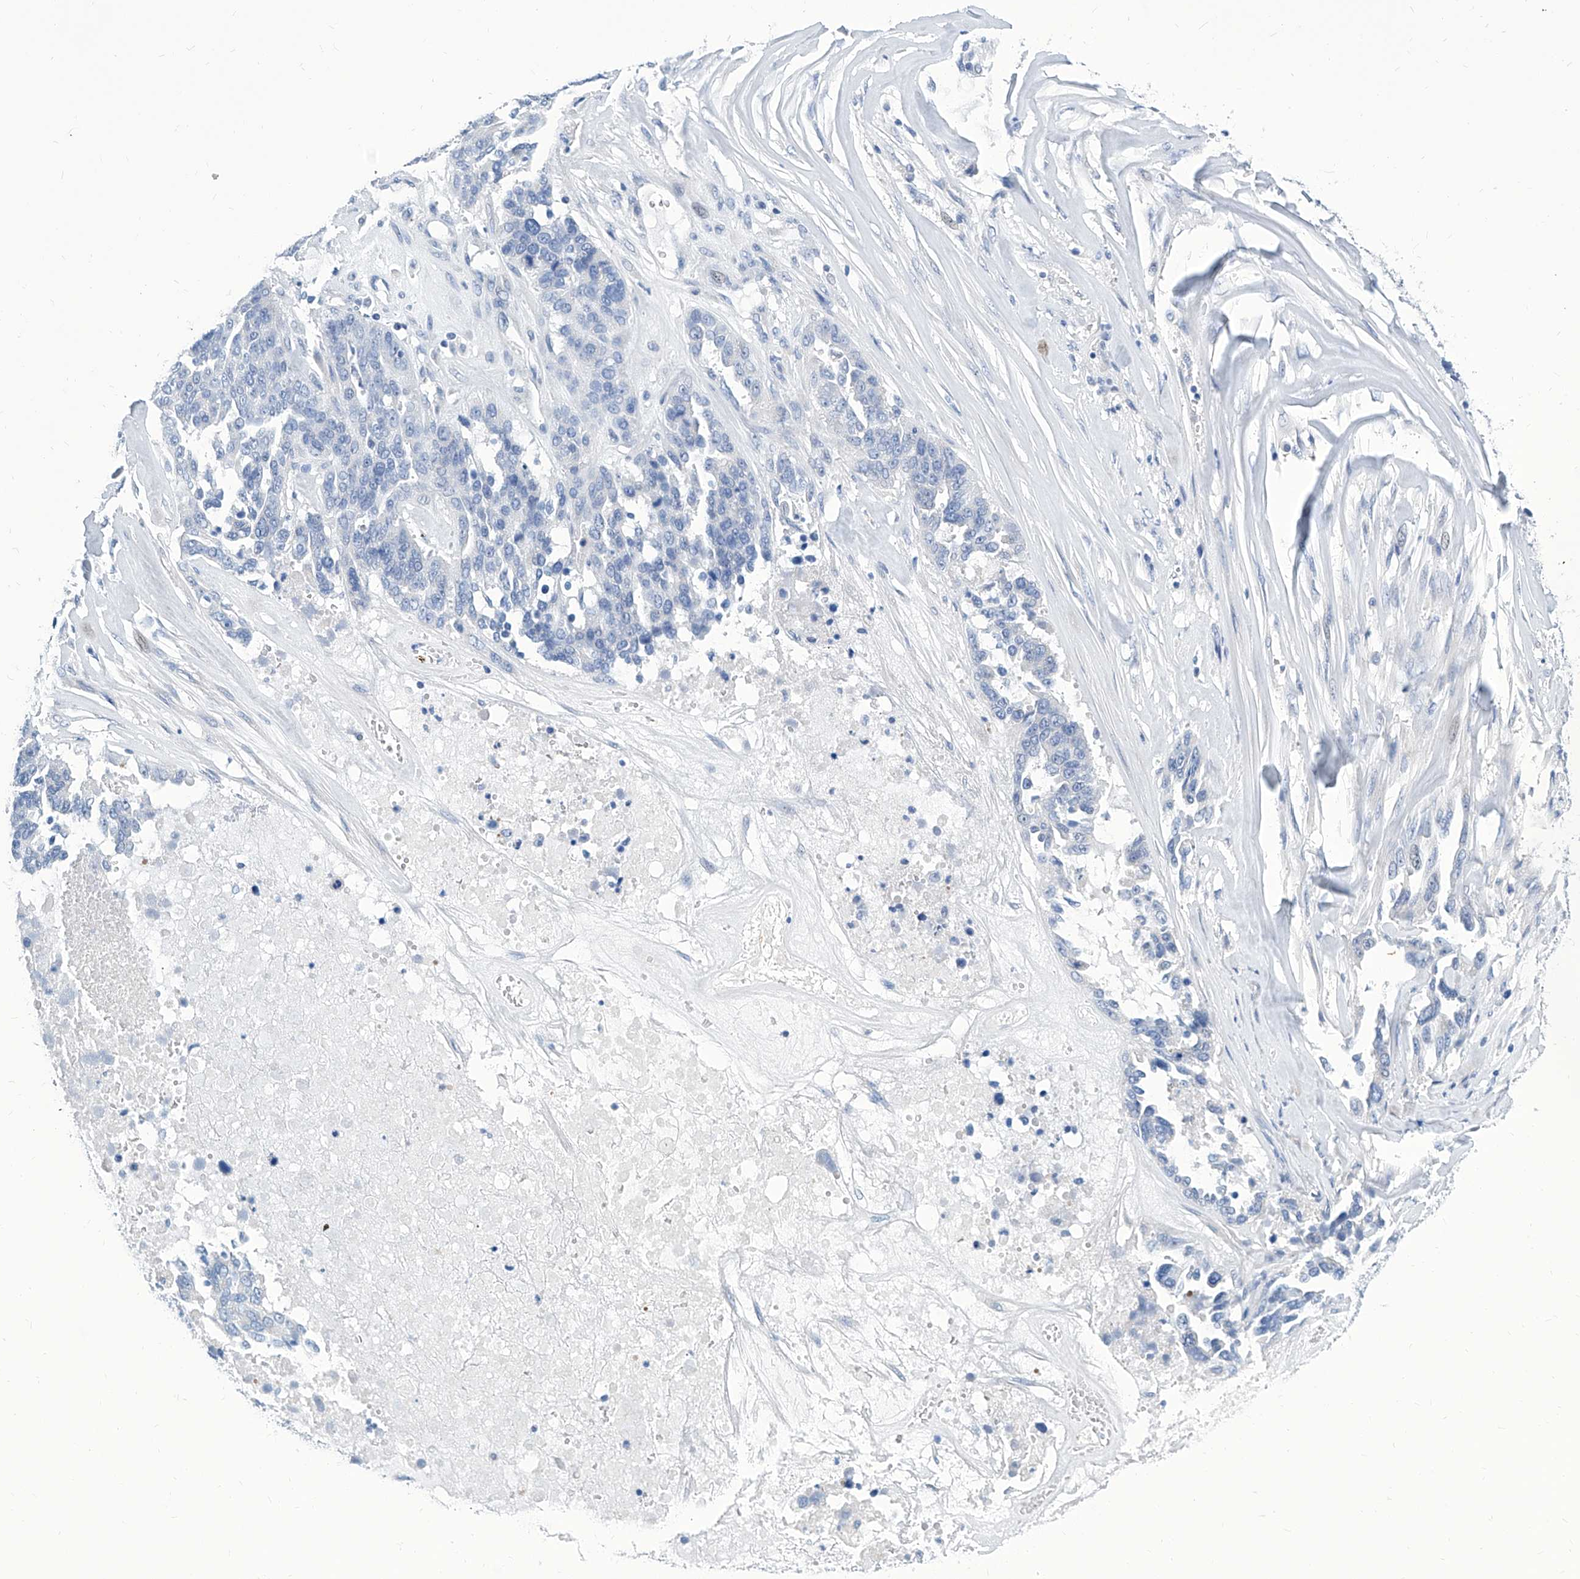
{"staining": {"intensity": "negative", "quantity": "none", "location": "none"}, "tissue": "ovarian cancer", "cell_type": "Tumor cells", "image_type": "cancer", "snomed": [{"axis": "morphology", "description": "Cystadenocarcinoma, serous, NOS"}, {"axis": "topography", "description": "Ovary"}], "caption": "Human ovarian serous cystadenocarcinoma stained for a protein using IHC reveals no expression in tumor cells.", "gene": "ZNF519", "patient": {"sex": "female", "age": 44}}